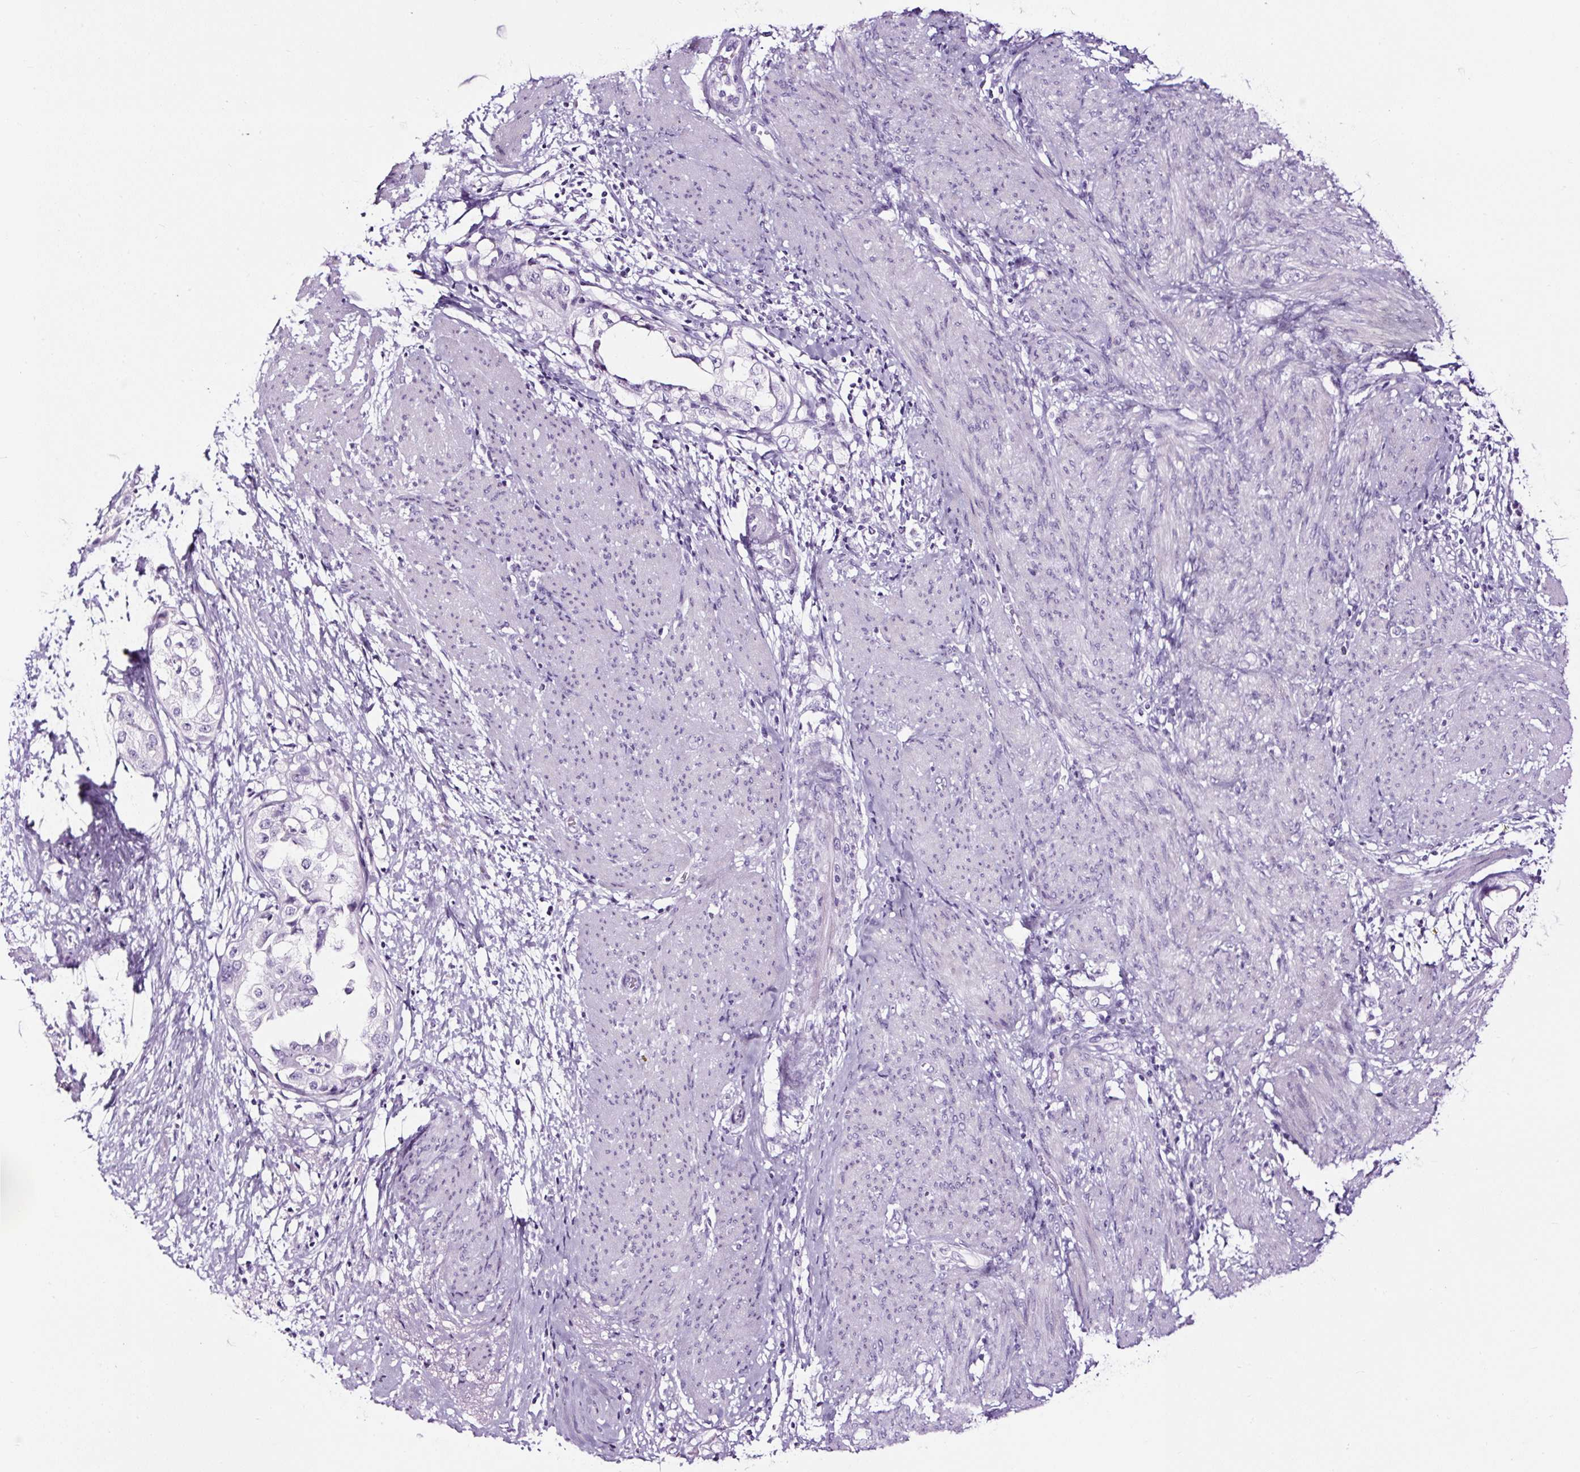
{"staining": {"intensity": "negative", "quantity": "none", "location": "none"}, "tissue": "endometrial cancer", "cell_type": "Tumor cells", "image_type": "cancer", "snomed": [{"axis": "morphology", "description": "Adenocarcinoma, NOS"}, {"axis": "topography", "description": "Endometrium"}], "caption": "Tumor cells show no significant protein staining in endometrial cancer.", "gene": "NPHS2", "patient": {"sex": "female", "age": 85}}